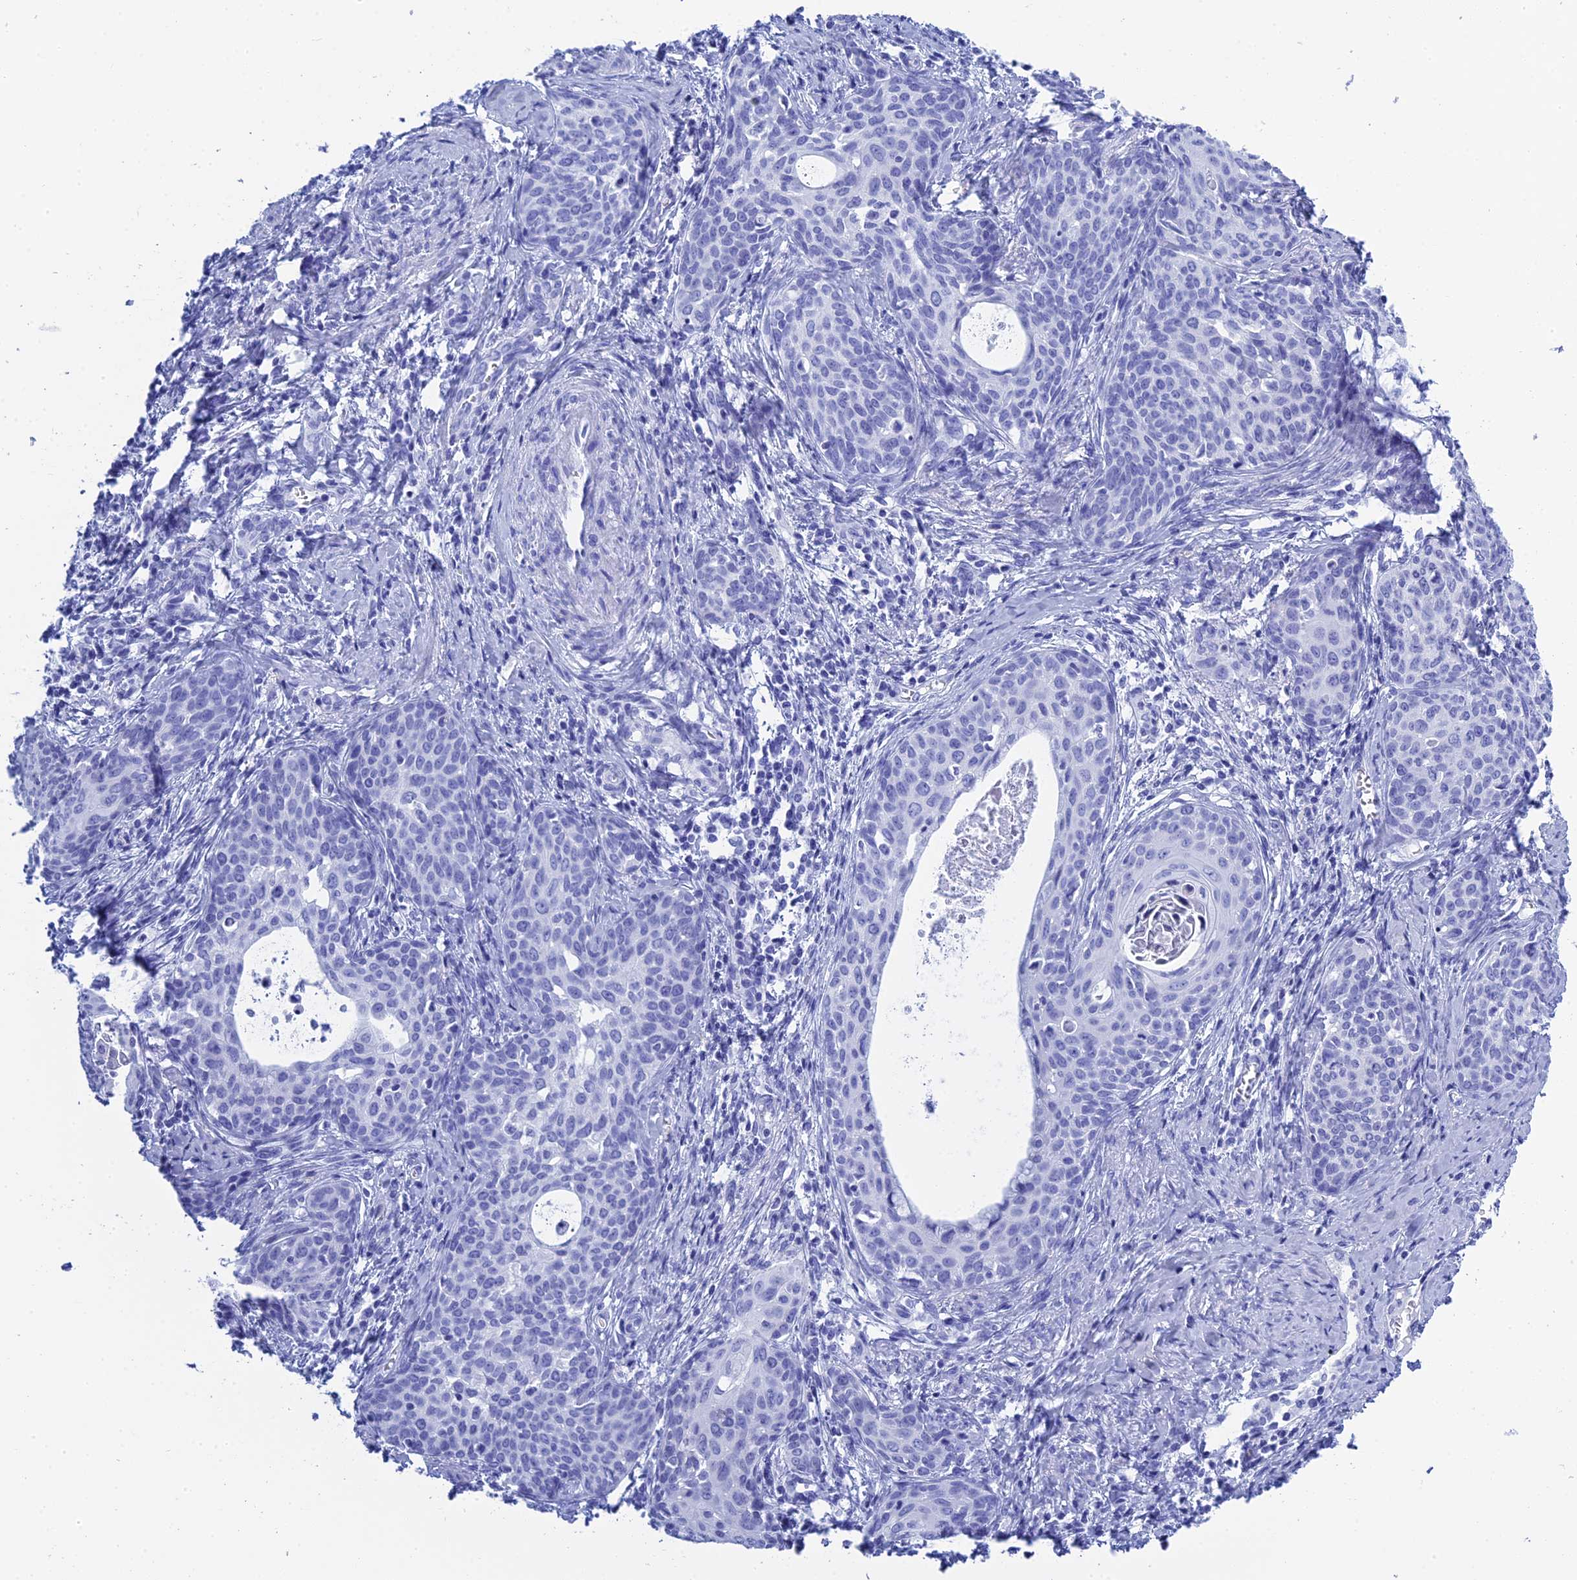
{"staining": {"intensity": "negative", "quantity": "none", "location": "none"}, "tissue": "cervical cancer", "cell_type": "Tumor cells", "image_type": "cancer", "snomed": [{"axis": "morphology", "description": "Squamous cell carcinoma, NOS"}, {"axis": "topography", "description": "Cervix"}], "caption": "An immunohistochemistry histopathology image of cervical cancer (squamous cell carcinoma) is shown. There is no staining in tumor cells of cervical cancer (squamous cell carcinoma).", "gene": "TEX101", "patient": {"sex": "female", "age": 52}}